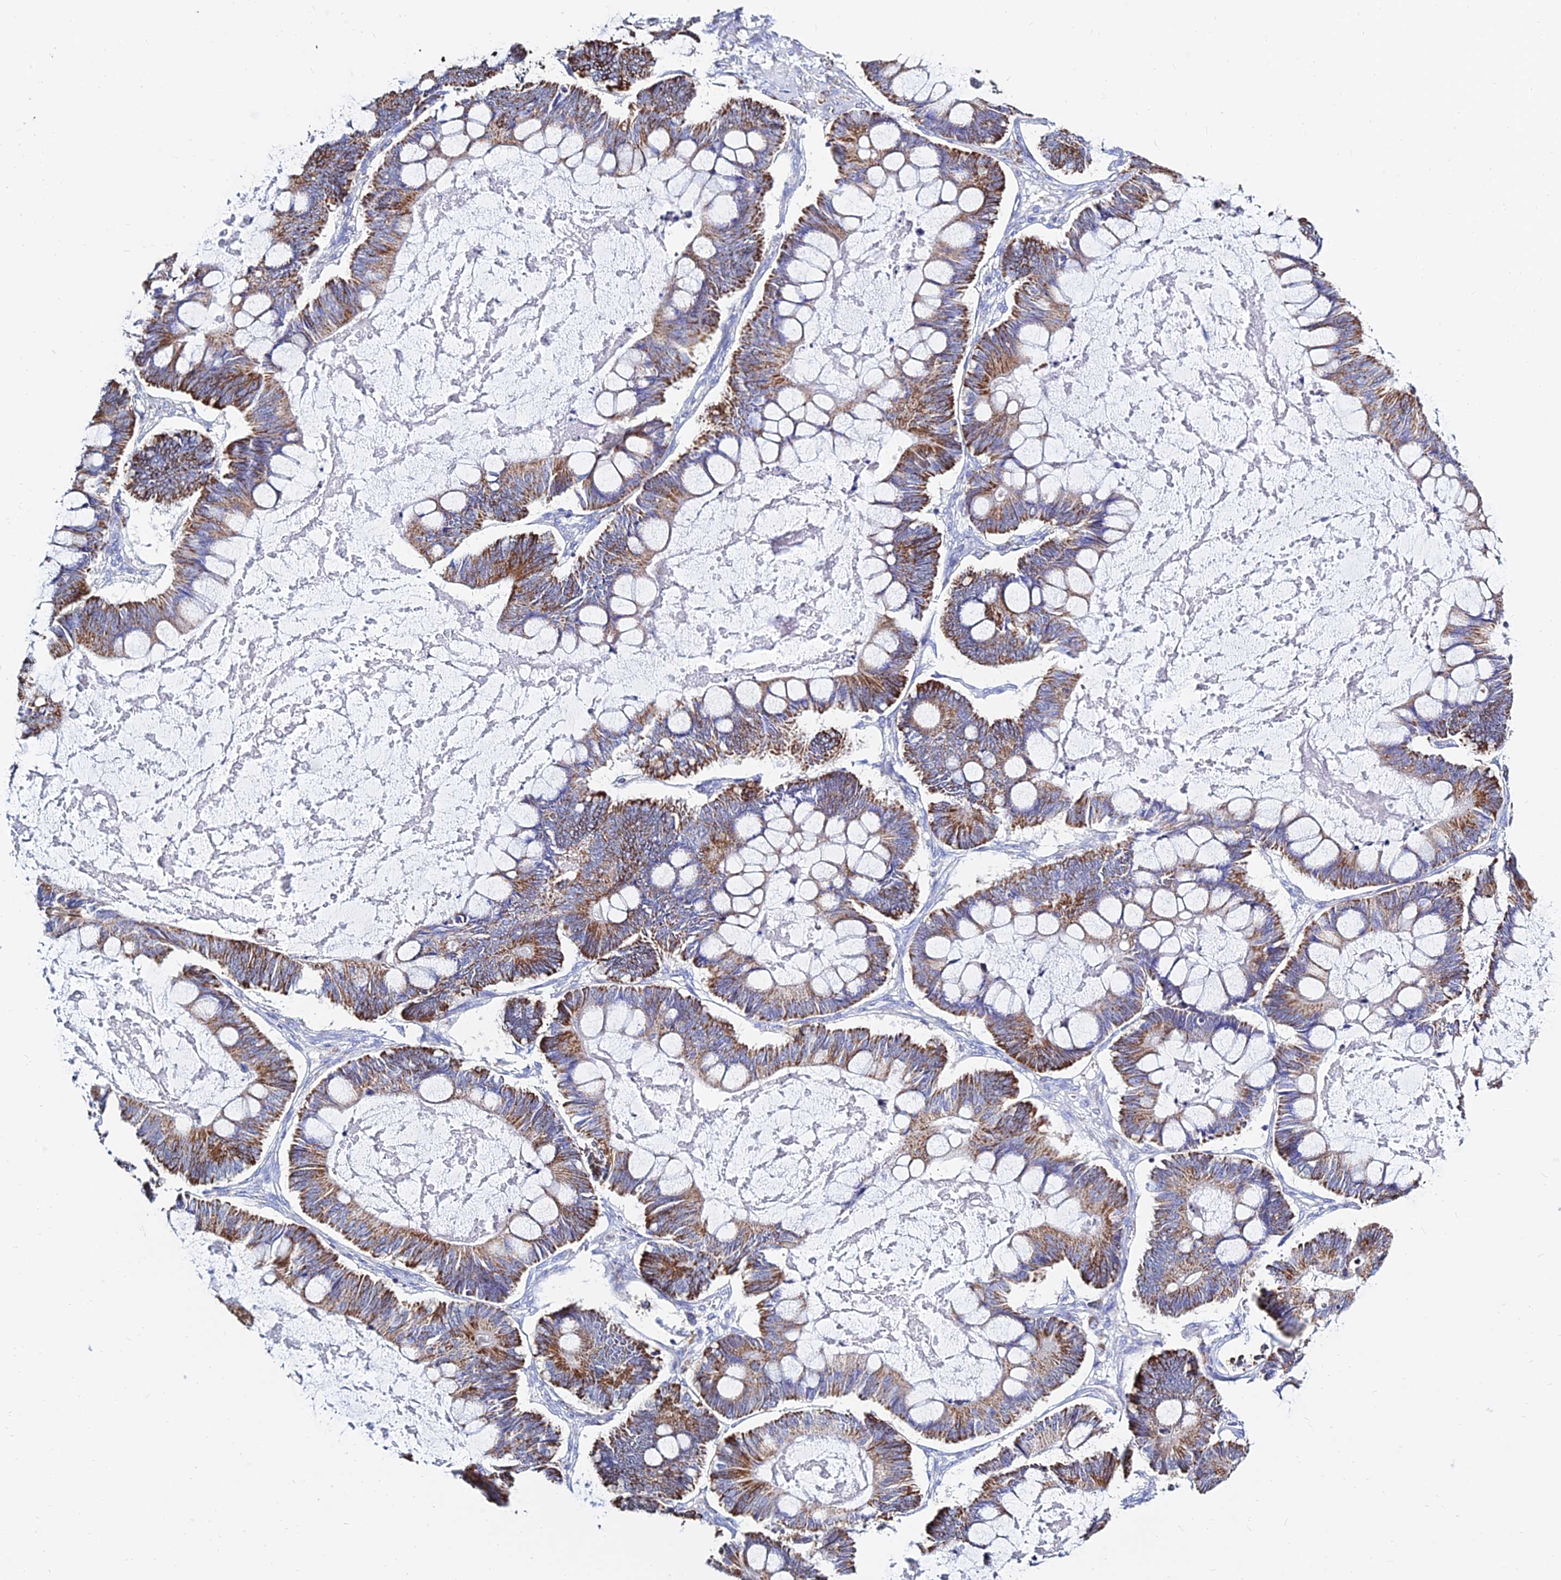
{"staining": {"intensity": "strong", "quantity": ">75%", "location": "cytoplasmic/membranous"}, "tissue": "ovarian cancer", "cell_type": "Tumor cells", "image_type": "cancer", "snomed": [{"axis": "morphology", "description": "Cystadenocarcinoma, mucinous, NOS"}, {"axis": "topography", "description": "Ovary"}], "caption": "Immunohistochemical staining of human ovarian cancer (mucinous cystadenocarcinoma) displays strong cytoplasmic/membranous protein expression in approximately >75% of tumor cells. Nuclei are stained in blue.", "gene": "MGST1", "patient": {"sex": "female", "age": 61}}